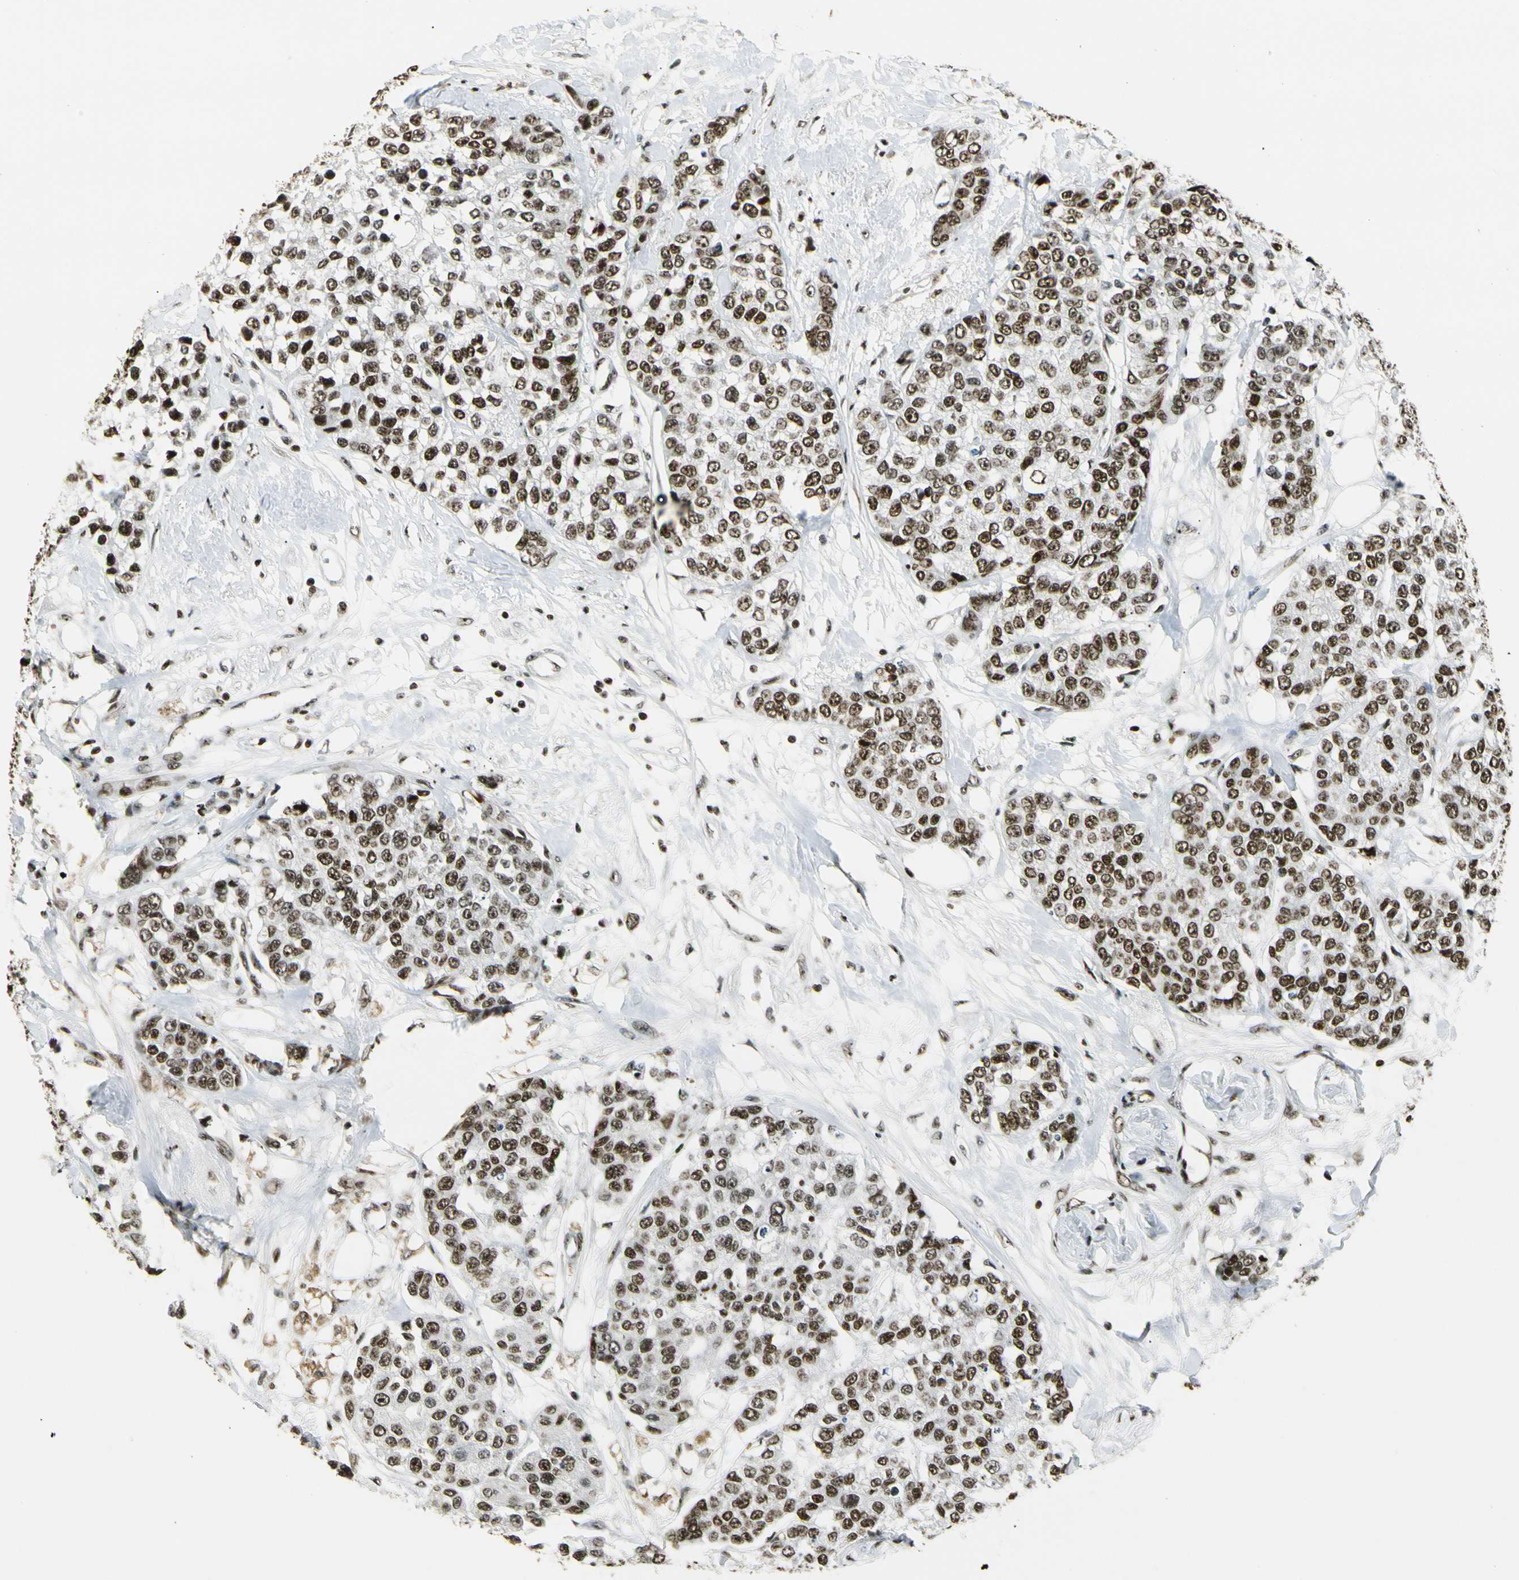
{"staining": {"intensity": "strong", "quantity": ">75%", "location": "nuclear"}, "tissue": "breast cancer", "cell_type": "Tumor cells", "image_type": "cancer", "snomed": [{"axis": "morphology", "description": "Duct carcinoma"}, {"axis": "topography", "description": "Breast"}], "caption": "Immunohistochemical staining of breast cancer reveals high levels of strong nuclear staining in approximately >75% of tumor cells.", "gene": "UBTF", "patient": {"sex": "female", "age": 51}}